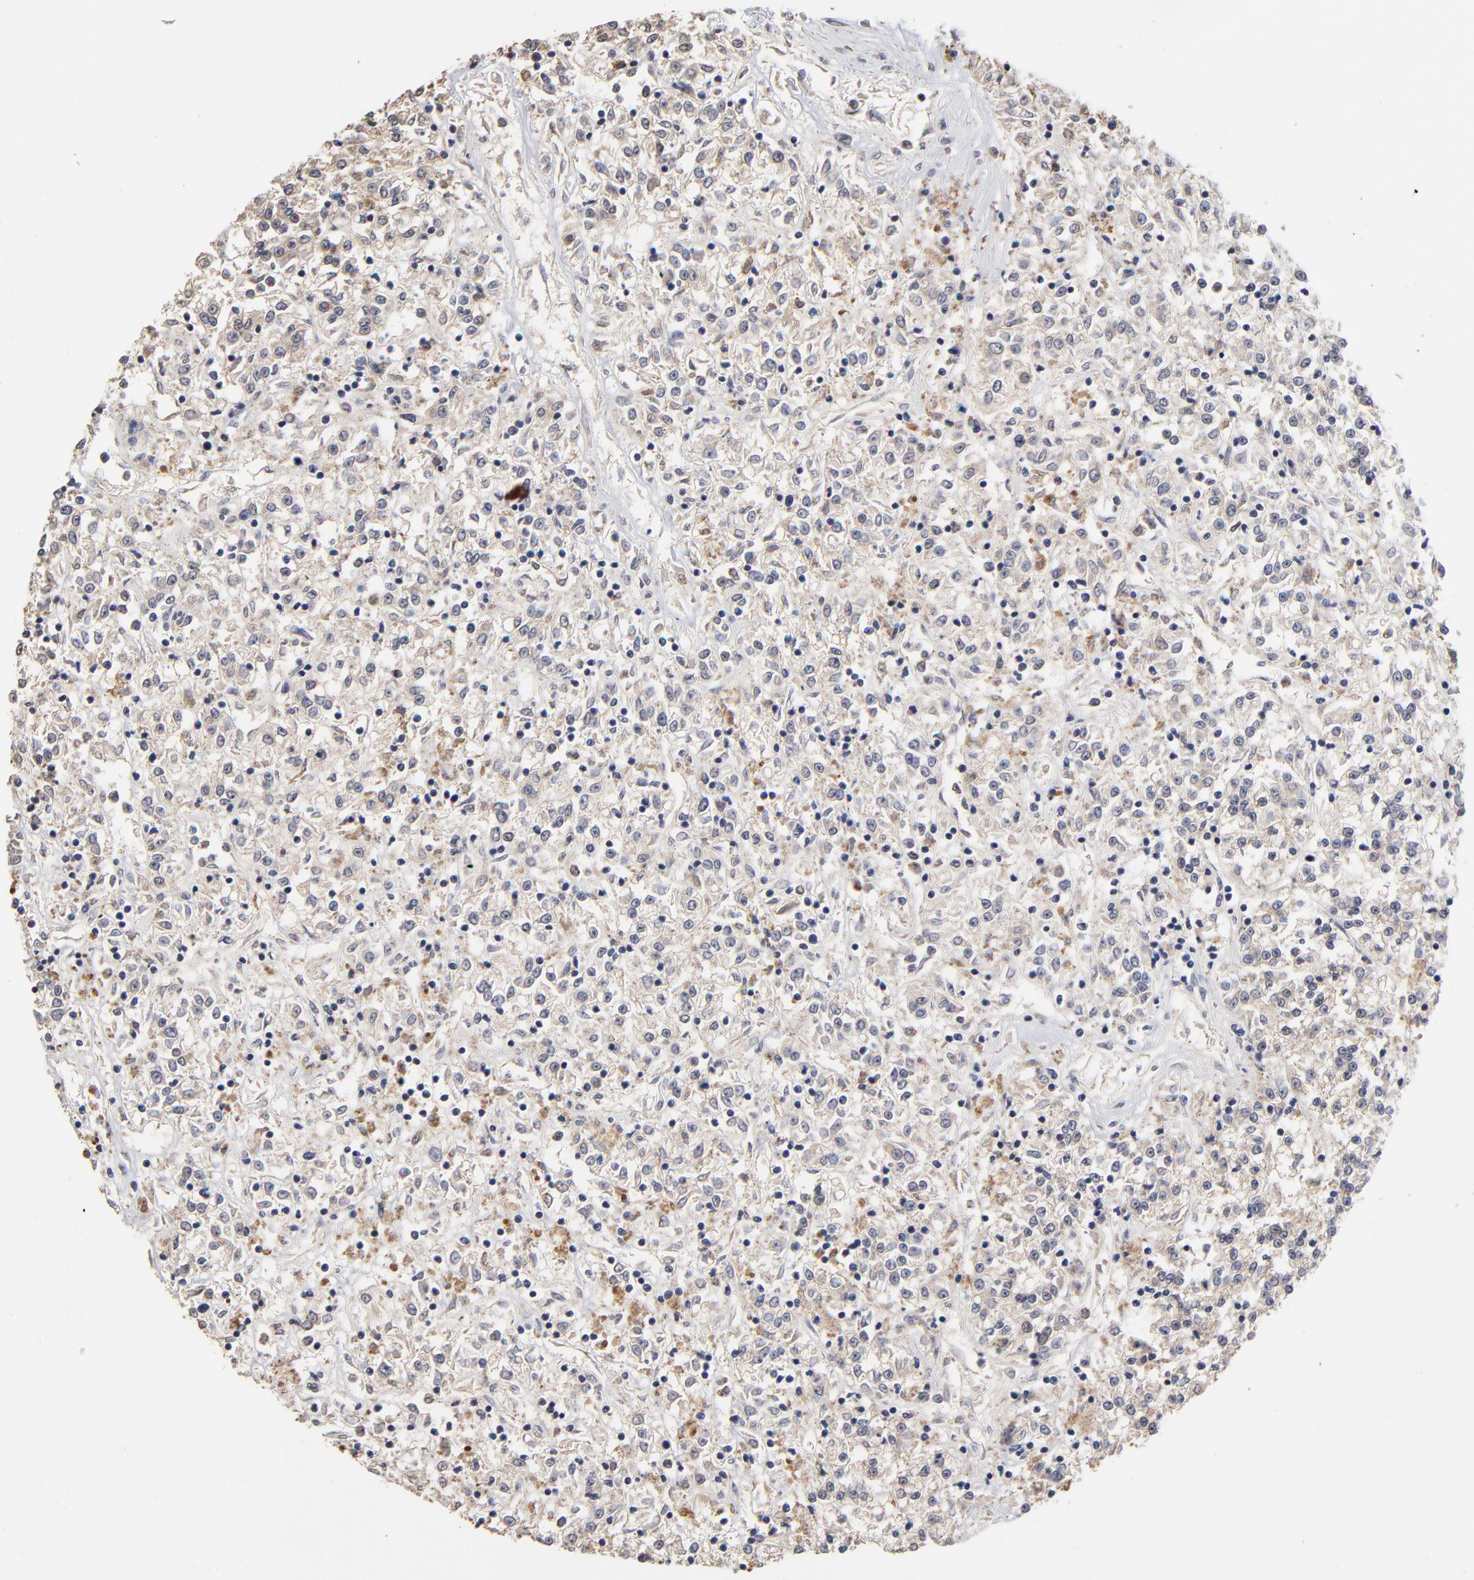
{"staining": {"intensity": "weak", "quantity": "<25%", "location": "cytoplasmic/membranous"}, "tissue": "renal cancer", "cell_type": "Tumor cells", "image_type": "cancer", "snomed": [{"axis": "morphology", "description": "Adenocarcinoma, NOS"}, {"axis": "topography", "description": "Kidney"}], "caption": "This photomicrograph is of renal cancer stained with immunohistochemistry (IHC) to label a protein in brown with the nuclei are counter-stained blue. There is no positivity in tumor cells.", "gene": "ASB8", "patient": {"sex": "female", "age": 76}}